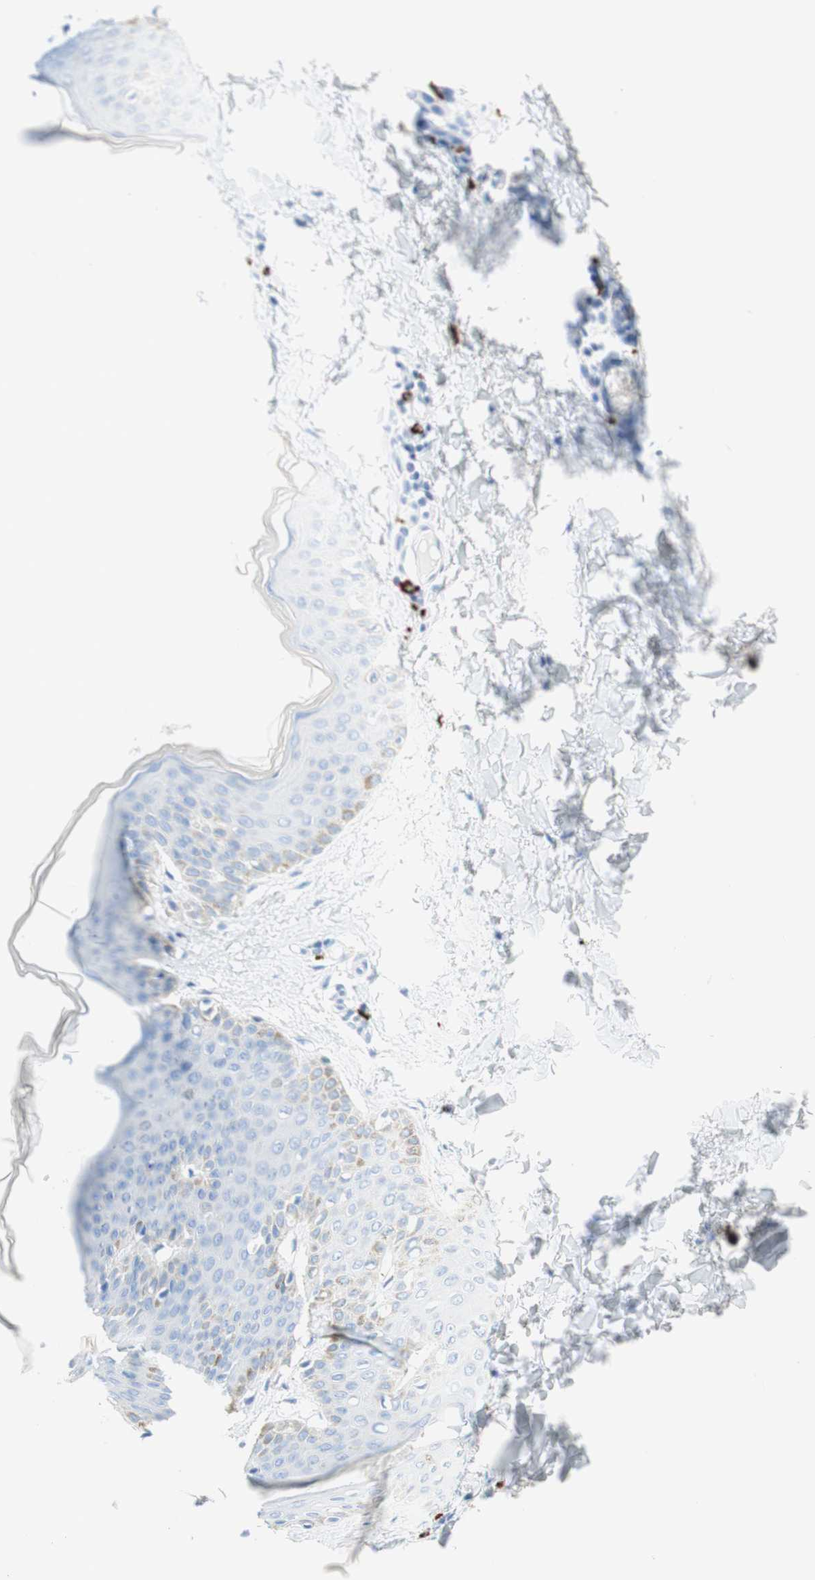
{"staining": {"intensity": "negative", "quantity": "none", "location": "none"}, "tissue": "skin", "cell_type": "Fibroblasts", "image_type": "normal", "snomed": [{"axis": "morphology", "description": "Normal tissue, NOS"}, {"axis": "topography", "description": "Skin"}], "caption": "This is an immunohistochemistry histopathology image of unremarkable human skin. There is no expression in fibroblasts.", "gene": "CEACAM1", "patient": {"sex": "female", "age": 17}}